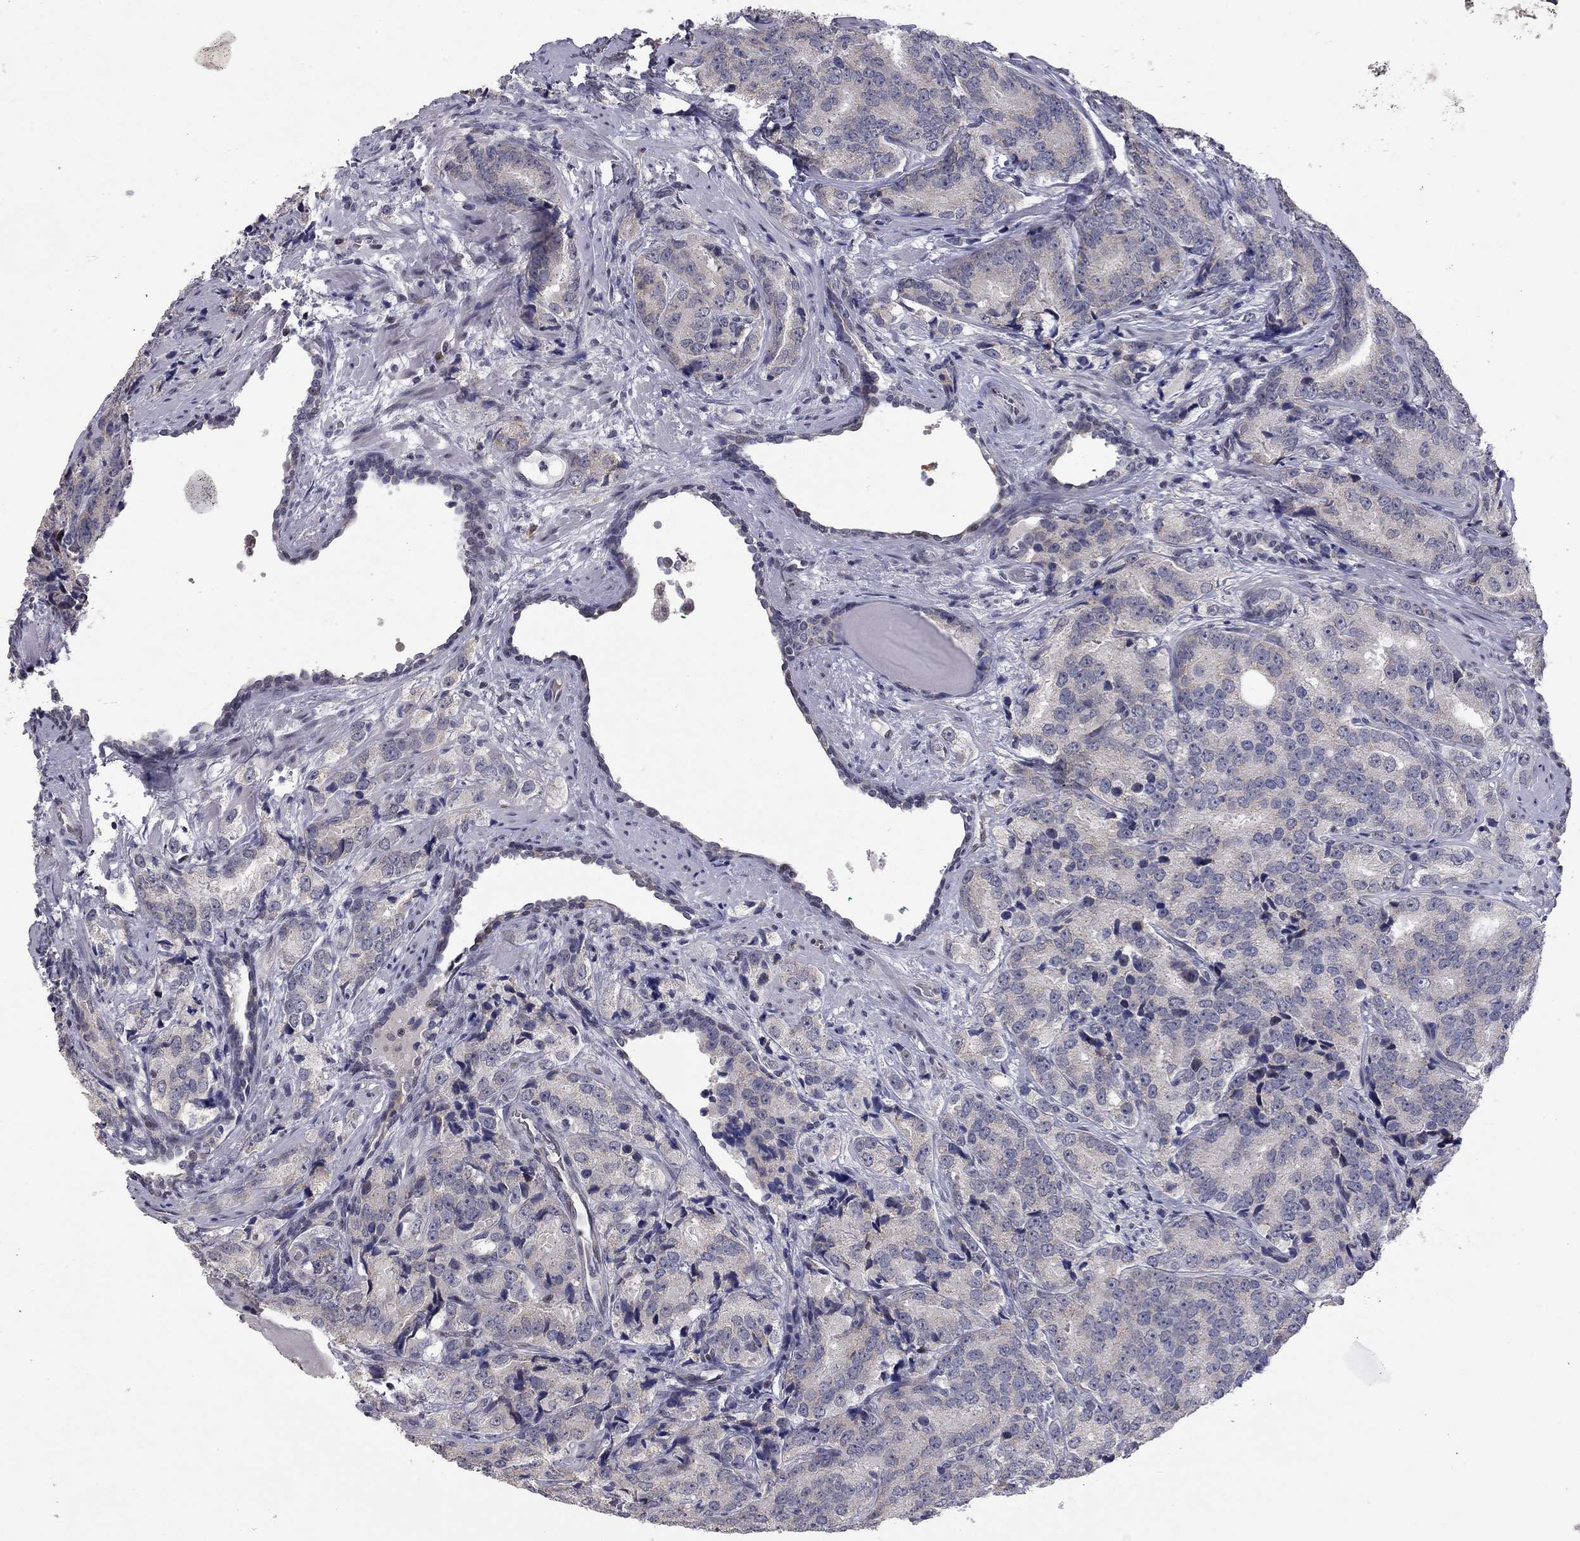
{"staining": {"intensity": "weak", "quantity": ">75%", "location": "cytoplasmic/membranous"}, "tissue": "prostate cancer", "cell_type": "Tumor cells", "image_type": "cancer", "snomed": [{"axis": "morphology", "description": "Adenocarcinoma, NOS"}, {"axis": "topography", "description": "Prostate"}], "caption": "This is a histology image of IHC staining of prostate cancer (adenocarcinoma), which shows weak positivity in the cytoplasmic/membranous of tumor cells.", "gene": "MC3R", "patient": {"sex": "male", "age": 71}}